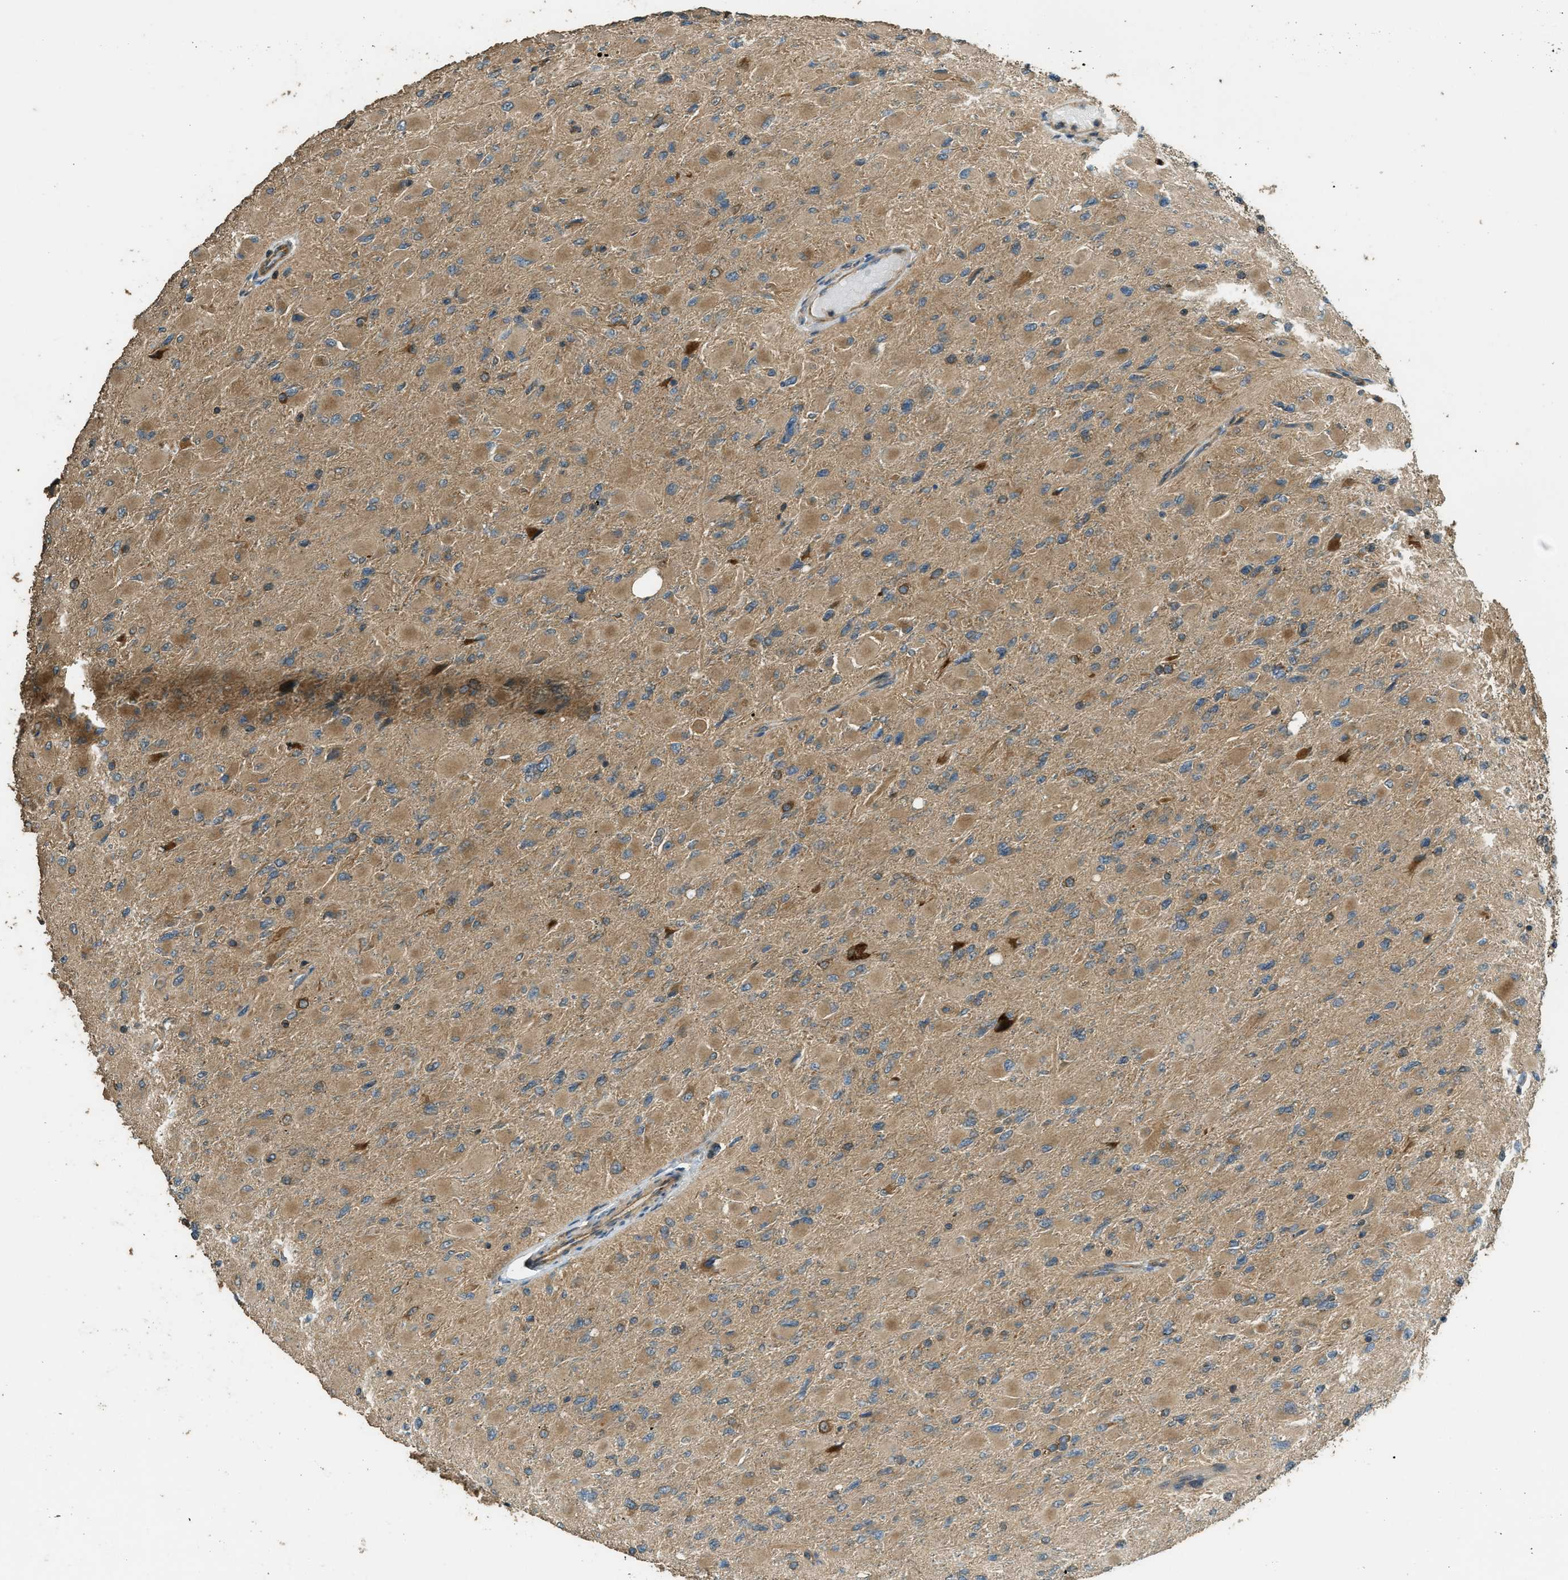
{"staining": {"intensity": "weak", "quantity": ">75%", "location": "cytoplasmic/membranous"}, "tissue": "glioma", "cell_type": "Tumor cells", "image_type": "cancer", "snomed": [{"axis": "morphology", "description": "Glioma, malignant, High grade"}, {"axis": "topography", "description": "Cerebral cortex"}], "caption": "High-magnification brightfield microscopy of malignant high-grade glioma stained with DAB (brown) and counterstained with hematoxylin (blue). tumor cells exhibit weak cytoplasmic/membranous expression is identified in about>75% of cells.", "gene": "MARS1", "patient": {"sex": "female", "age": 36}}